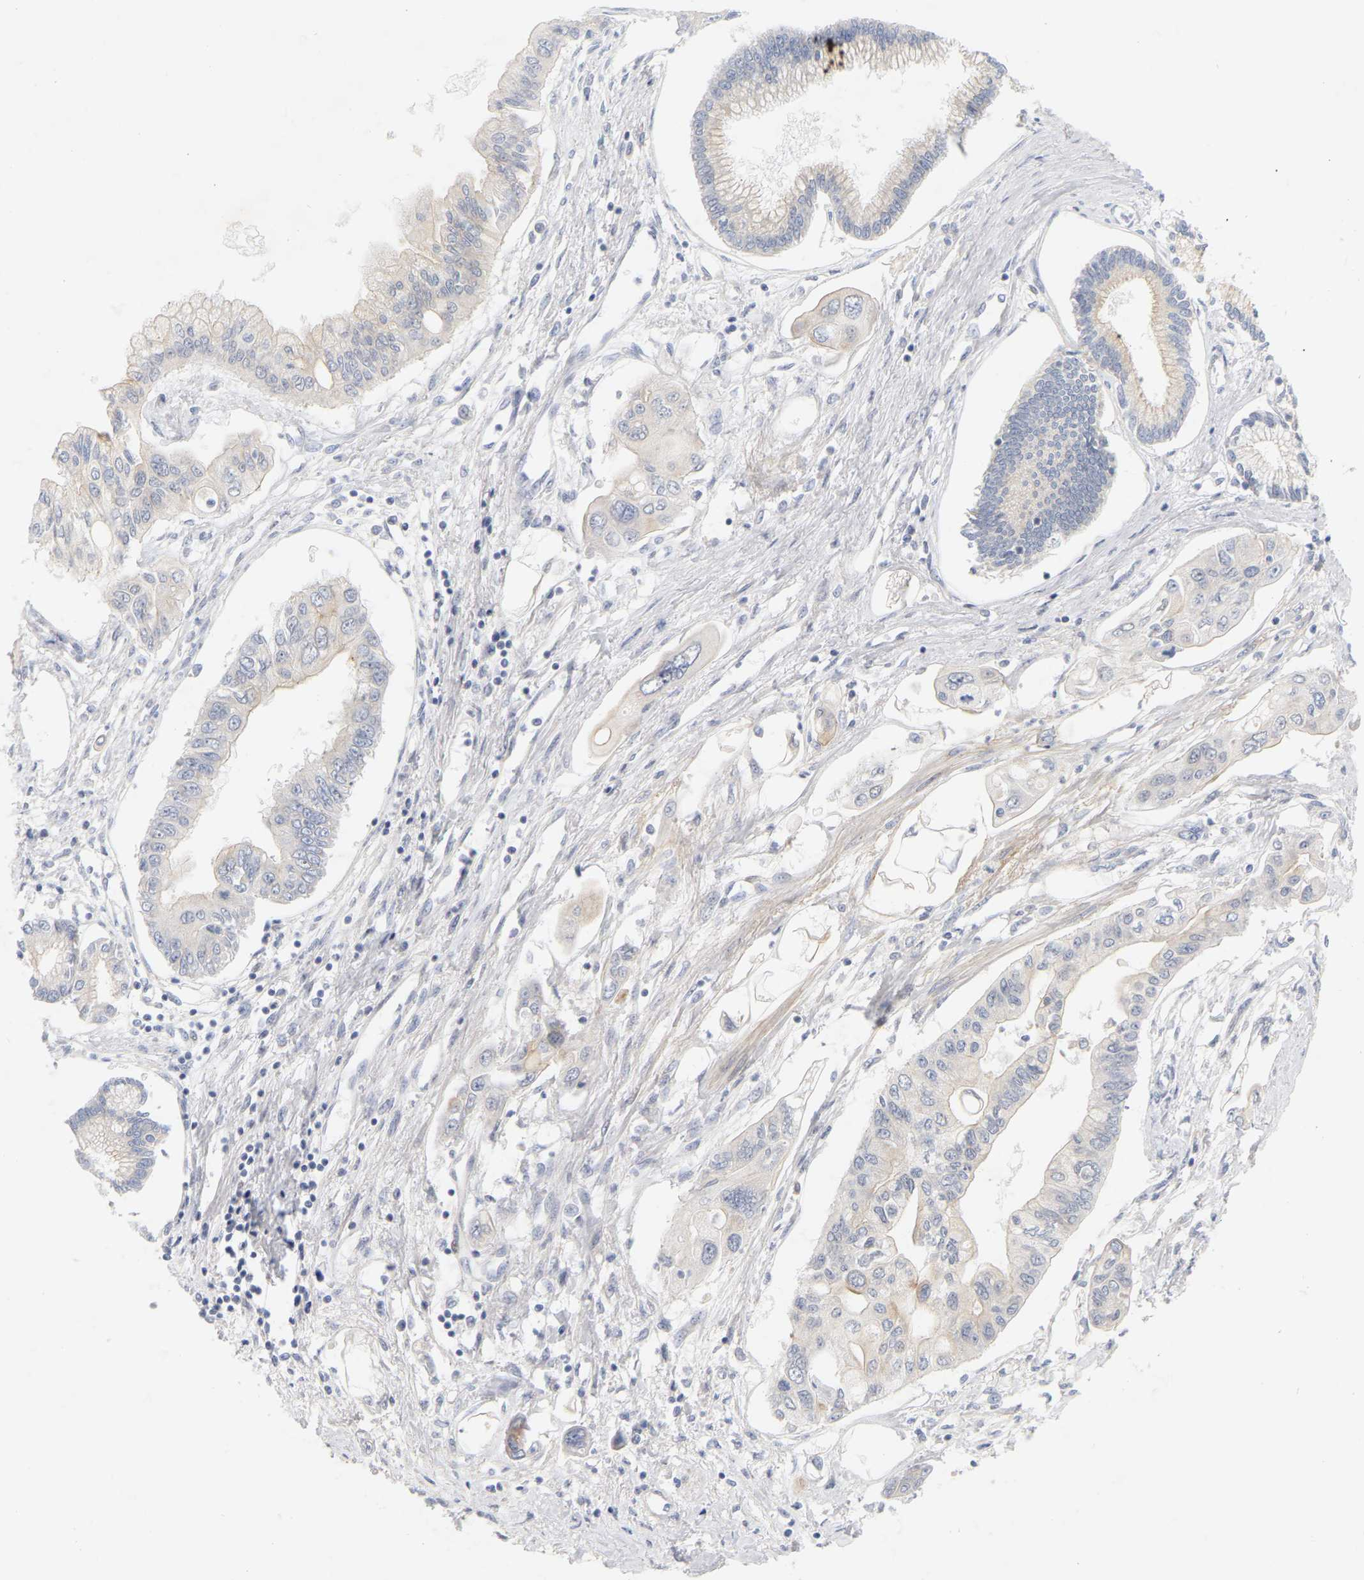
{"staining": {"intensity": "negative", "quantity": "none", "location": "none"}, "tissue": "pancreatic cancer", "cell_type": "Tumor cells", "image_type": "cancer", "snomed": [{"axis": "morphology", "description": "Adenocarcinoma, NOS"}, {"axis": "topography", "description": "Pancreas"}], "caption": "Tumor cells show no significant protein staining in adenocarcinoma (pancreatic).", "gene": "MINDY4", "patient": {"sex": "female", "age": 77}}